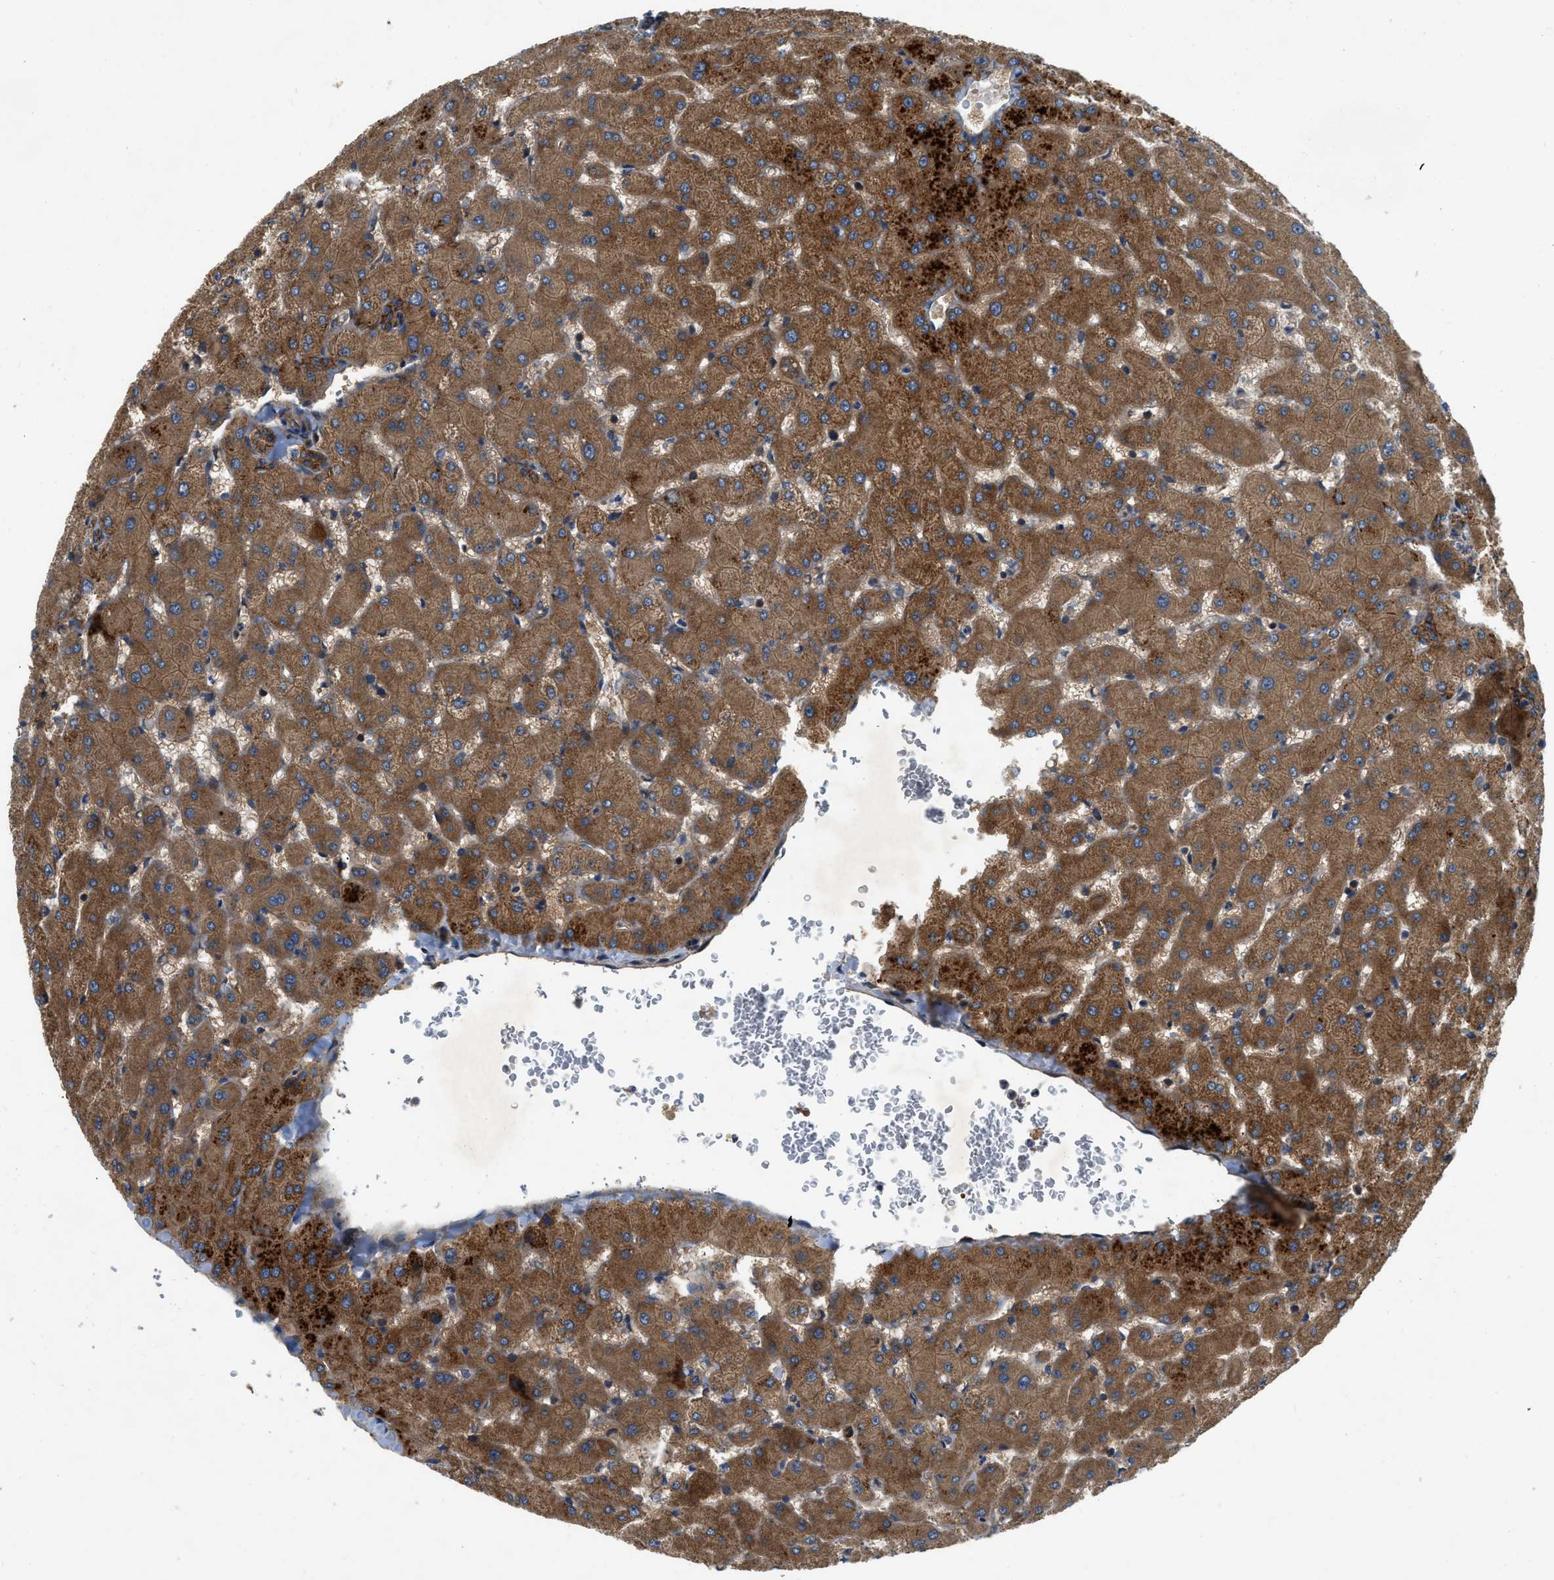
{"staining": {"intensity": "strong", "quantity": ">75%", "location": "cytoplasmic/membranous"}, "tissue": "liver", "cell_type": "Cholangiocytes", "image_type": "normal", "snomed": [{"axis": "morphology", "description": "Normal tissue, NOS"}, {"axis": "topography", "description": "Liver"}], "caption": "Liver stained with DAB (3,3'-diaminobenzidine) IHC exhibits high levels of strong cytoplasmic/membranous staining in about >75% of cholangiocytes. Nuclei are stained in blue.", "gene": "CNNM3", "patient": {"sex": "female", "age": 63}}